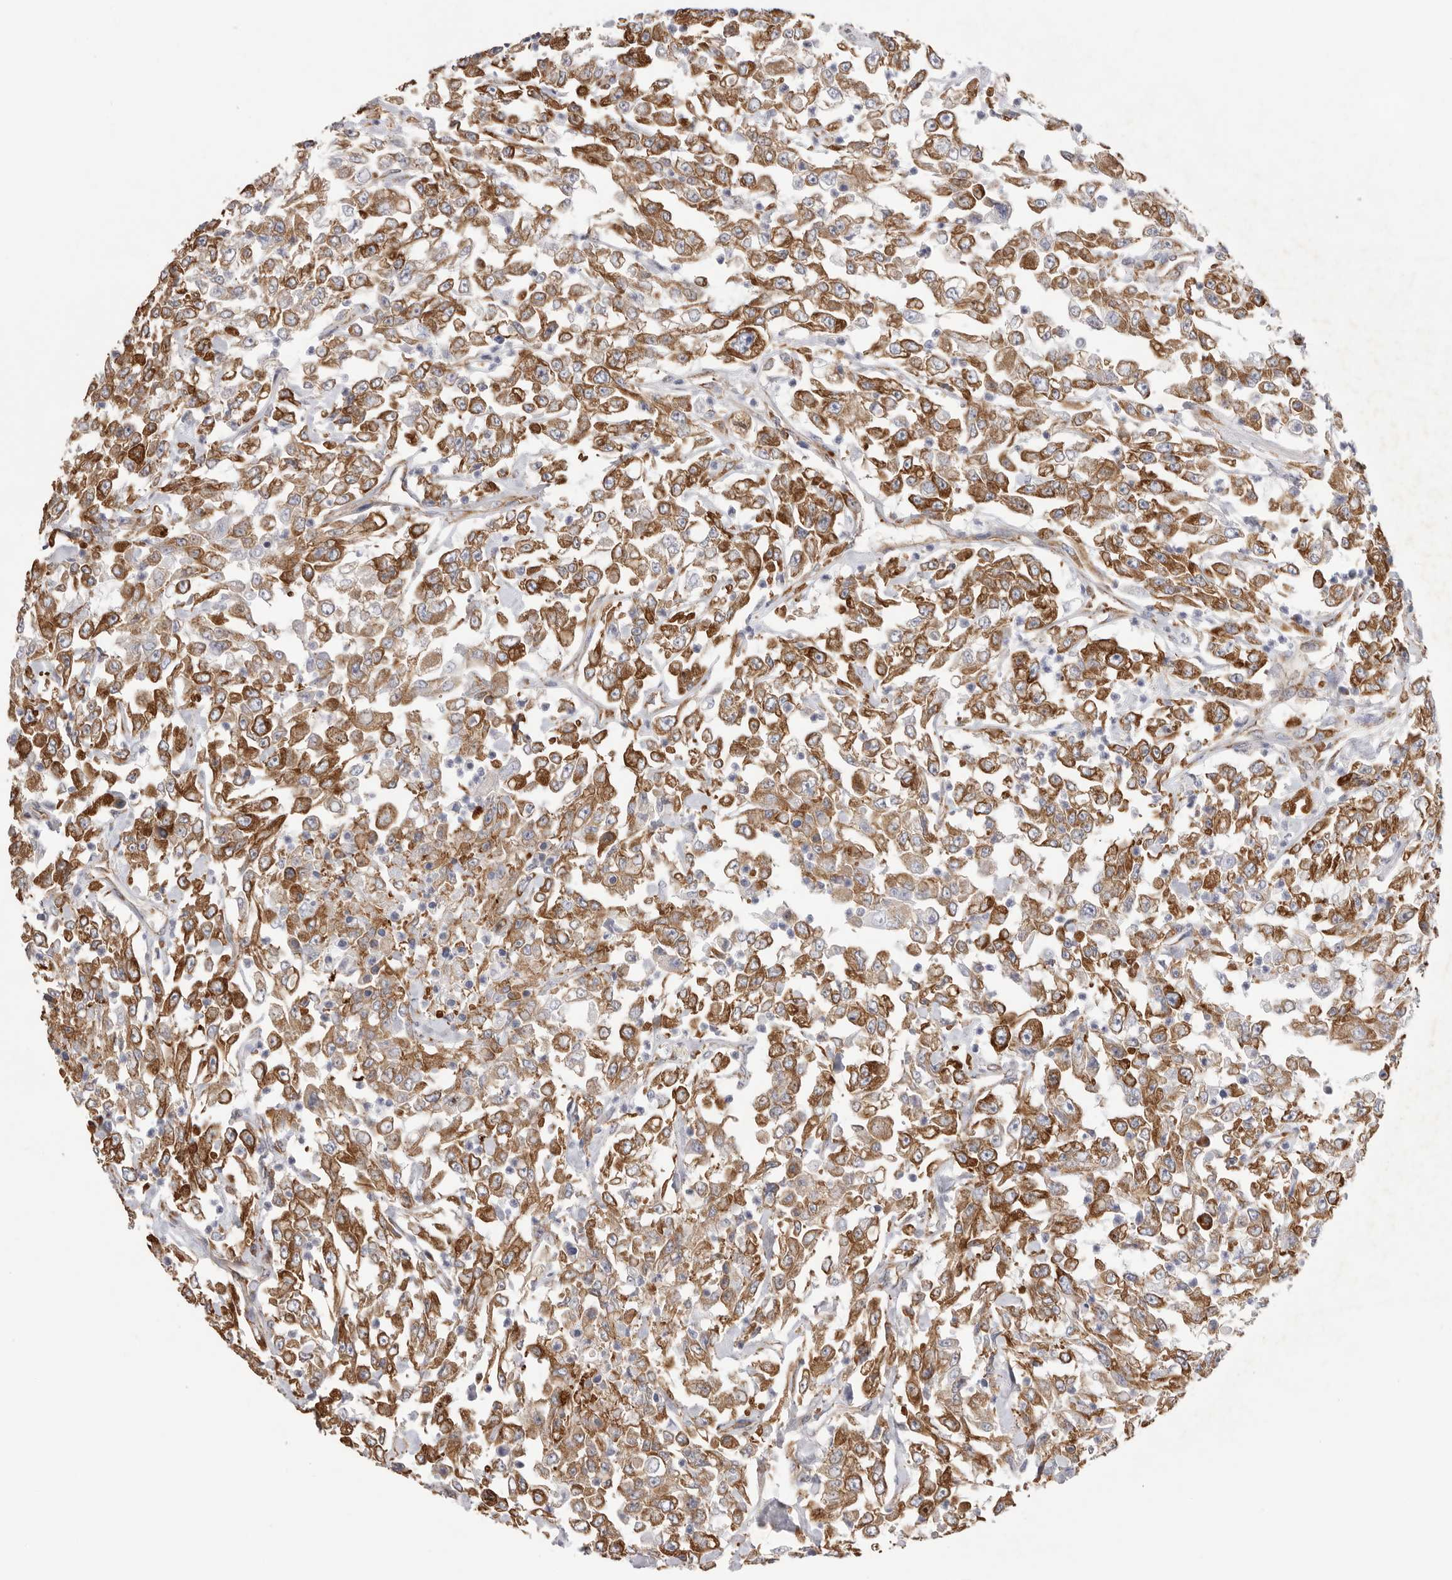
{"staining": {"intensity": "strong", "quantity": ">75%", "location": "cytoplasmic/membranous"}, "tissue": "urothelial cancer", "cell_type": "Tumor cells", "image_type": "cancer", "snomed": [{"axis": "morphology", "description": "Urothelial carcinoma, High grade"}, {"axis": "topography", "description": "Urinary bladder"}], "caption": "Brown immunohistochemical staining in urothelial cancer reveals strong cytoplasmic/membranous expression in approximately >75% of tumor cells.", "gene": "SERBP1", "patient": {"sex": "male", "age": 46}}